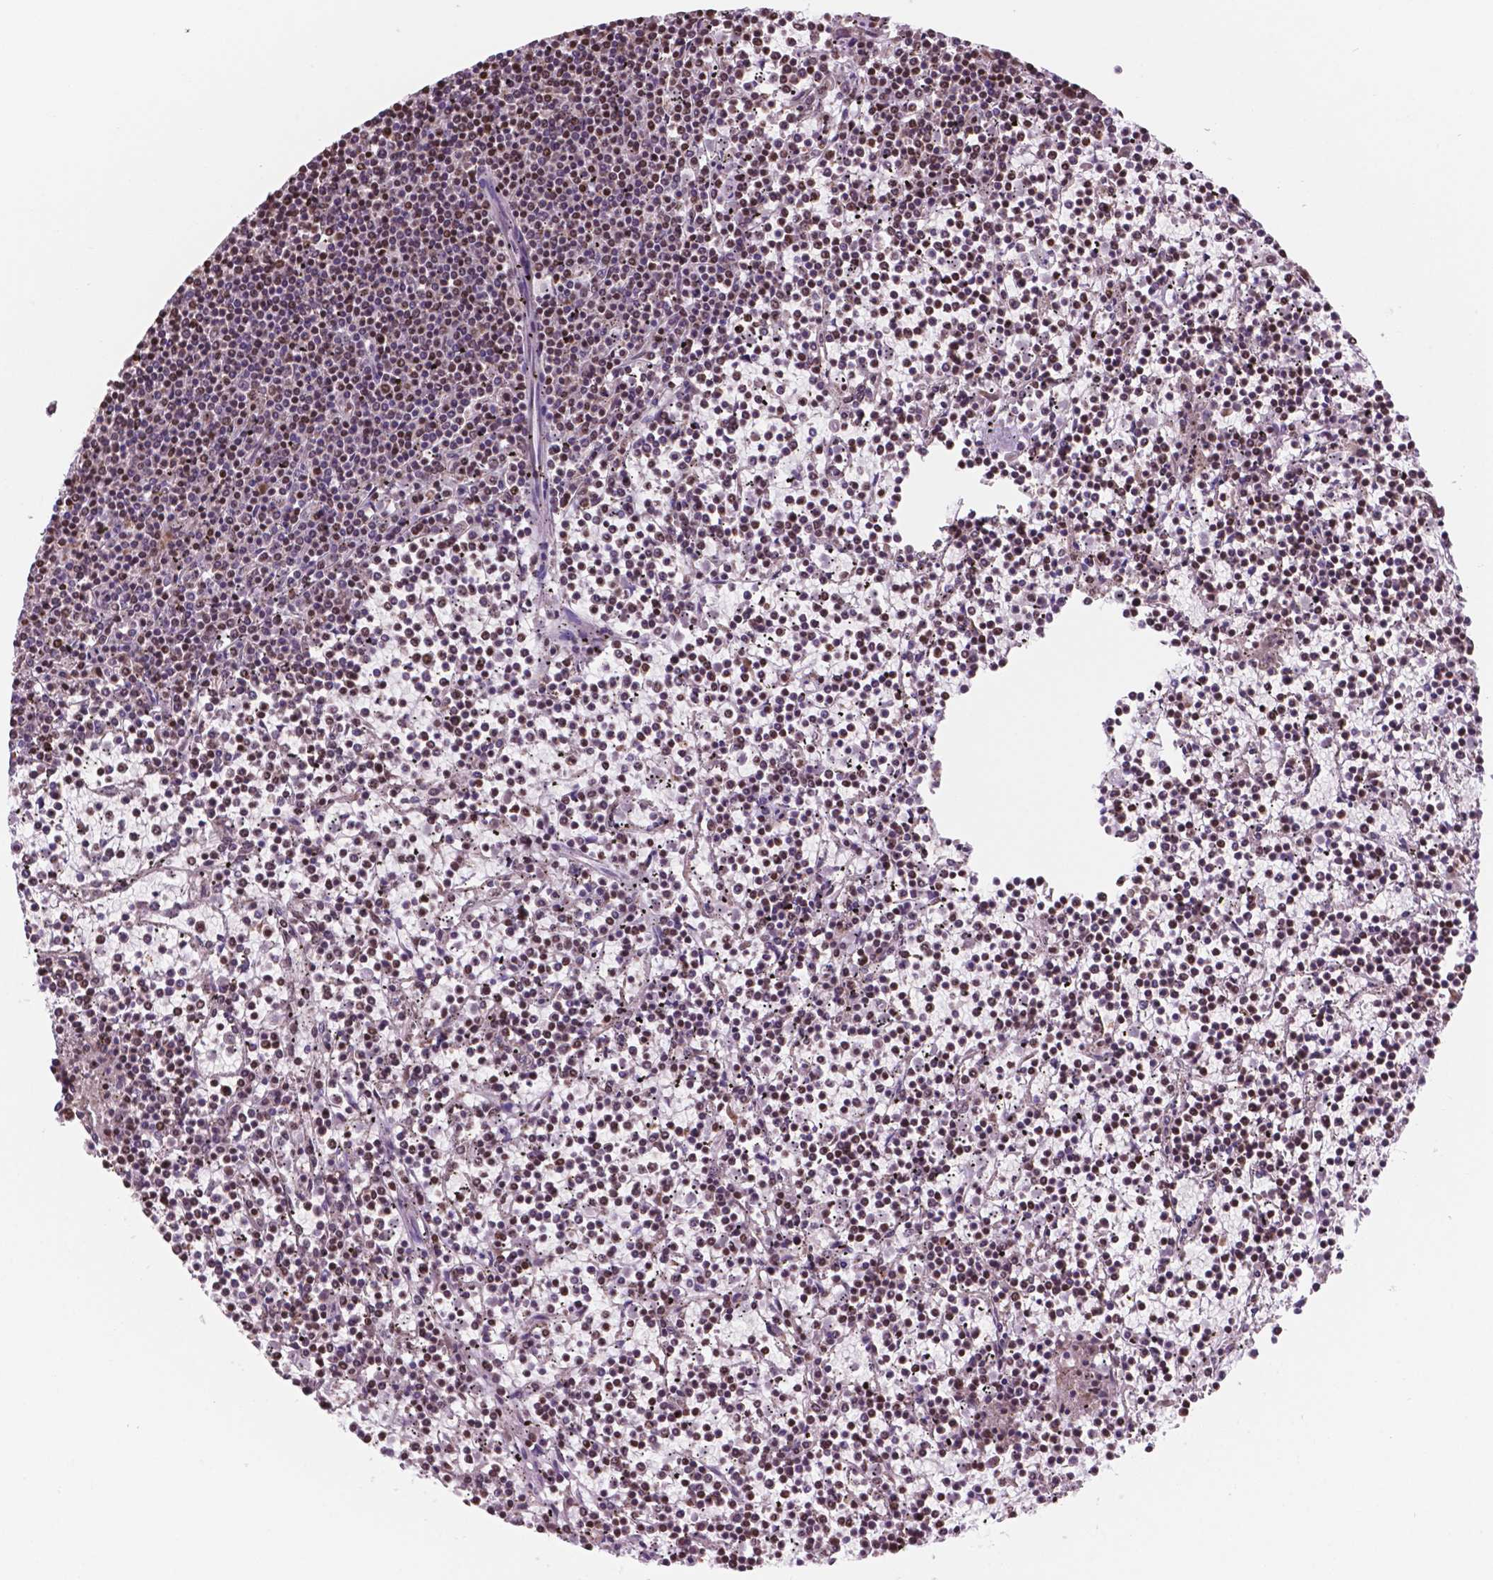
{"staining": {"intensity": "negative", "quantity": "none", "location": "none"}, "tissue": "lymphoma", "cell_type": "Tumor cells", "image_type": "cancer", "snomed": [{"axis": "morphology", "description": "Malignant lymphoma, non-Hodgkin's type, Low grade"}, {"axis": "topography", "description": "Spleen"}], "caption": "Immunohistochemistry (IHC) micrograph of neoplastic tissue: lymphoma stained with DAB demonstrates no significant protein staining in tumor cells.", "gene": "NDUFA10", "patient": {"sex": "female", "age": 19}}